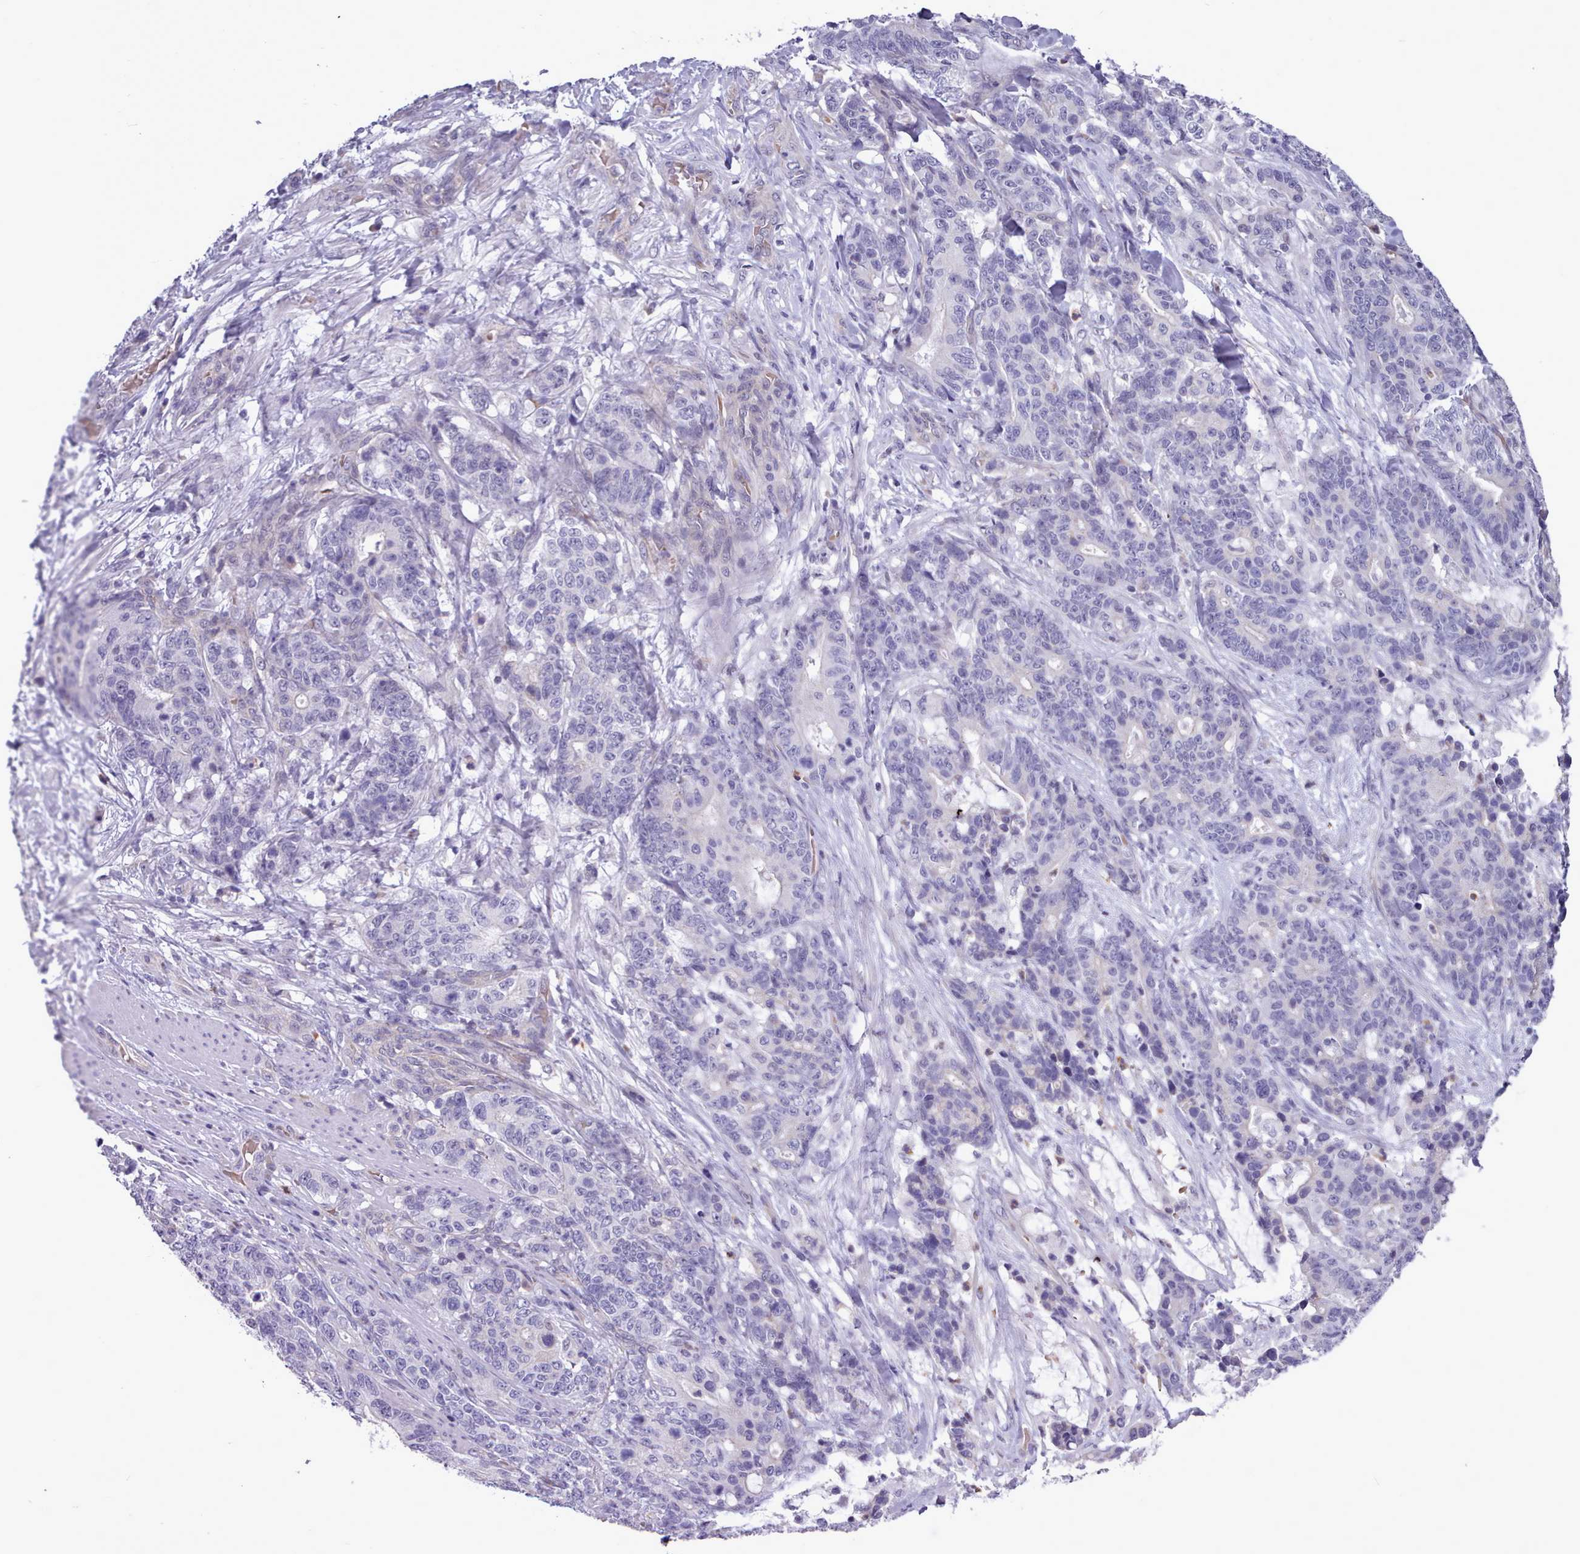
{"staining": {"intensity": "negative", "quantity": "none", "location": "none"}, "tissue": "stomach cancer", "cell_type": "Tumor cells", "image_type": "cancer", "snomed": [{"axis": "morphology", "description": "Normal tissue, NOS"}, {"axis": "morphology", "description": "Adenocarcinoma, NOS"}, {"axis": "topography", "description": "Stomach"}], "caption": "This histopathology image is of stomach cancer stained with immunohistochemistry (IHC) to label a protein in brown with the nuclei are counter-stained blue. There is no expression in tumor cells.", "gene": "KCTD16", "patient": {"sex": "female", "age": 64}}